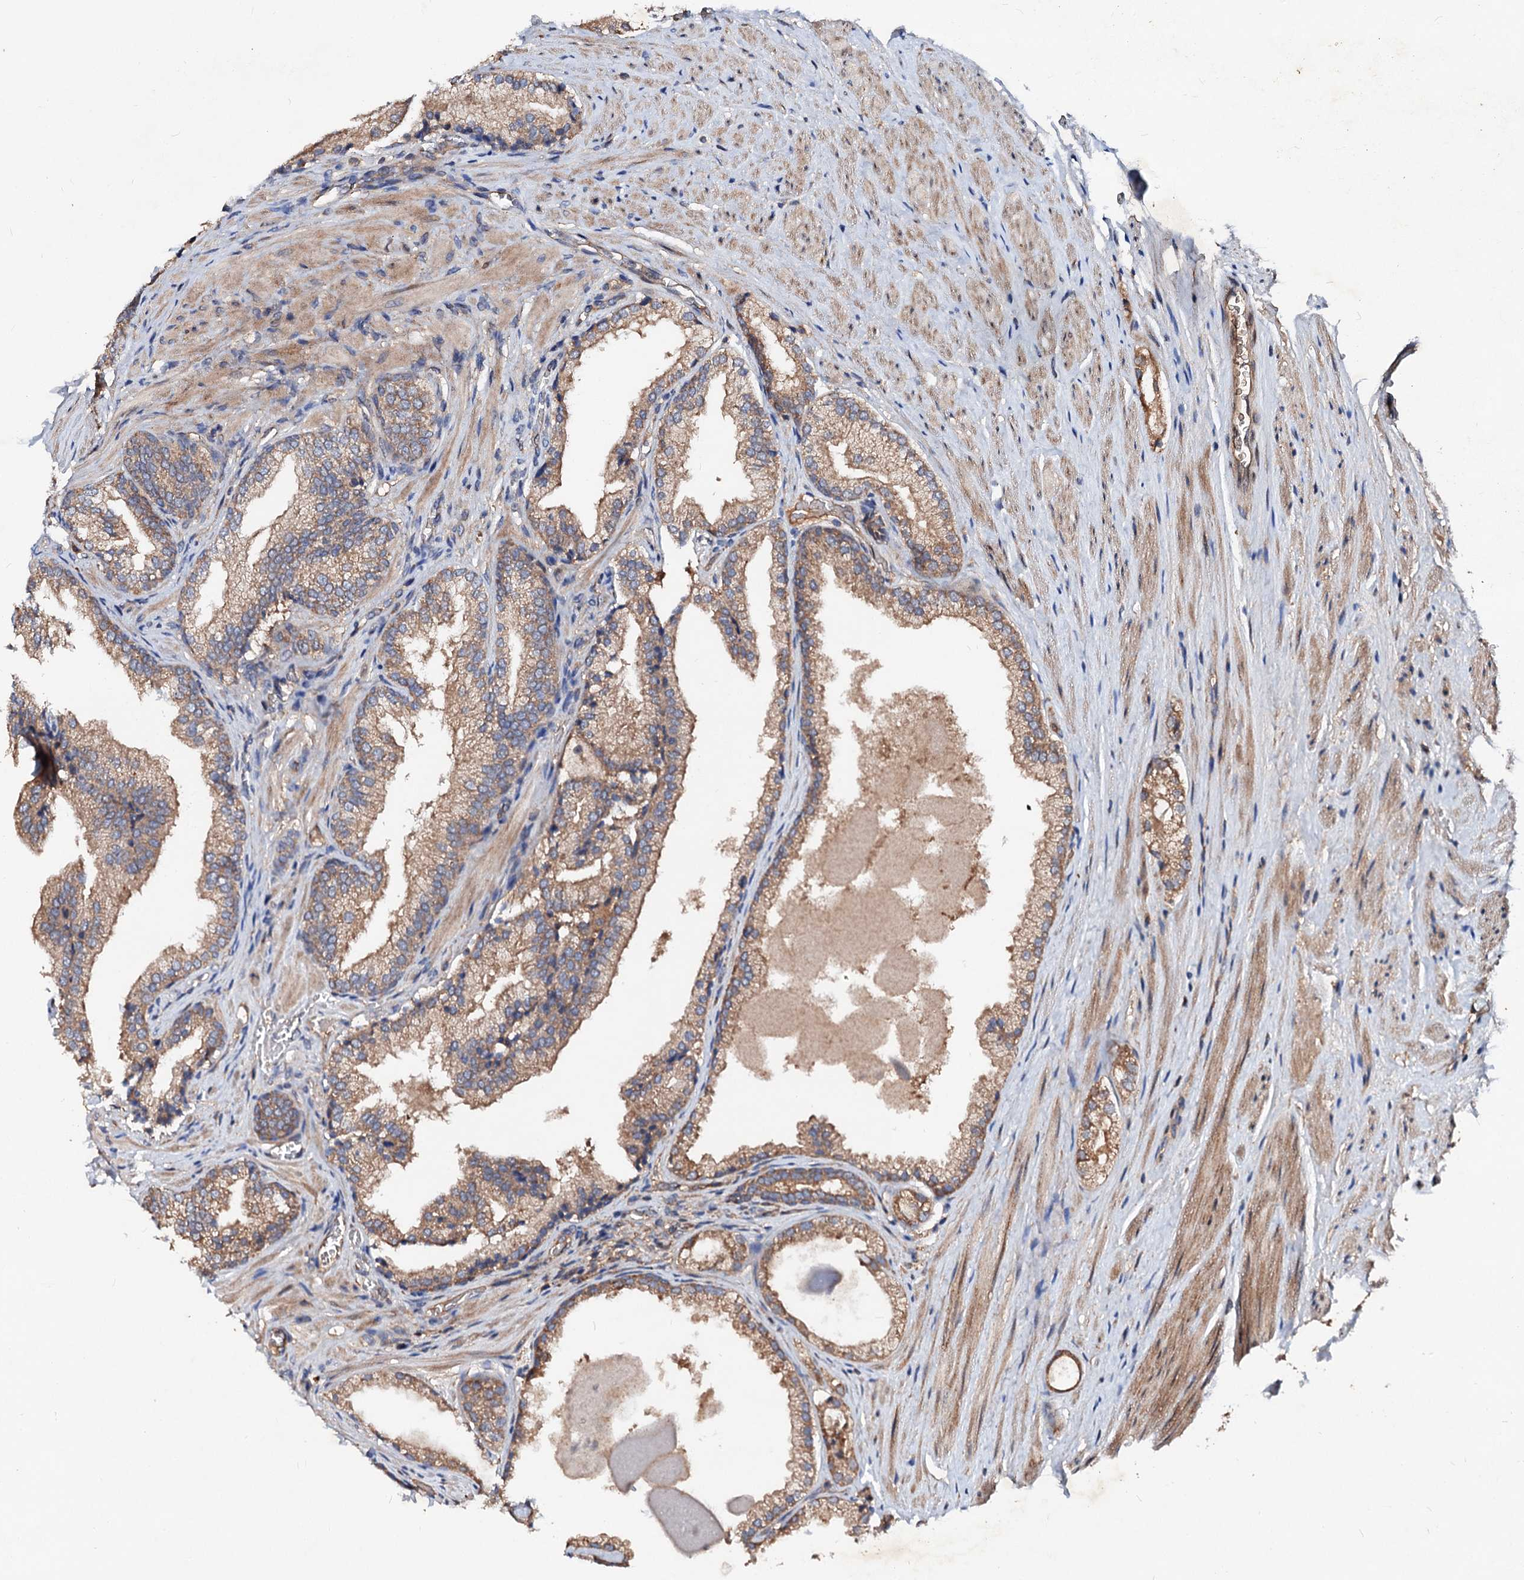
{"staining": {"intensity": "moderate", "quantity": "25%-75%", "location": "cytoplasmic/membranous"}, "tissue": "prostate", "cell_type": "Glandular cells", "image_type": "normal", "snomed": [{"axis": "morphology", "description": "Normal tissue, NOS"}, {"axis": "topography", "description": "Prostate"}], "caption": "DAB (3,3'-diaminobenzidine) immunohistochemical staining of normal prostate reveals moderate cytoplasmic/membranous protein positivity in about 25%-75% of glandular cells.", "gene": "EXTL1", "patient": {"sex": "male", "age": 76}}